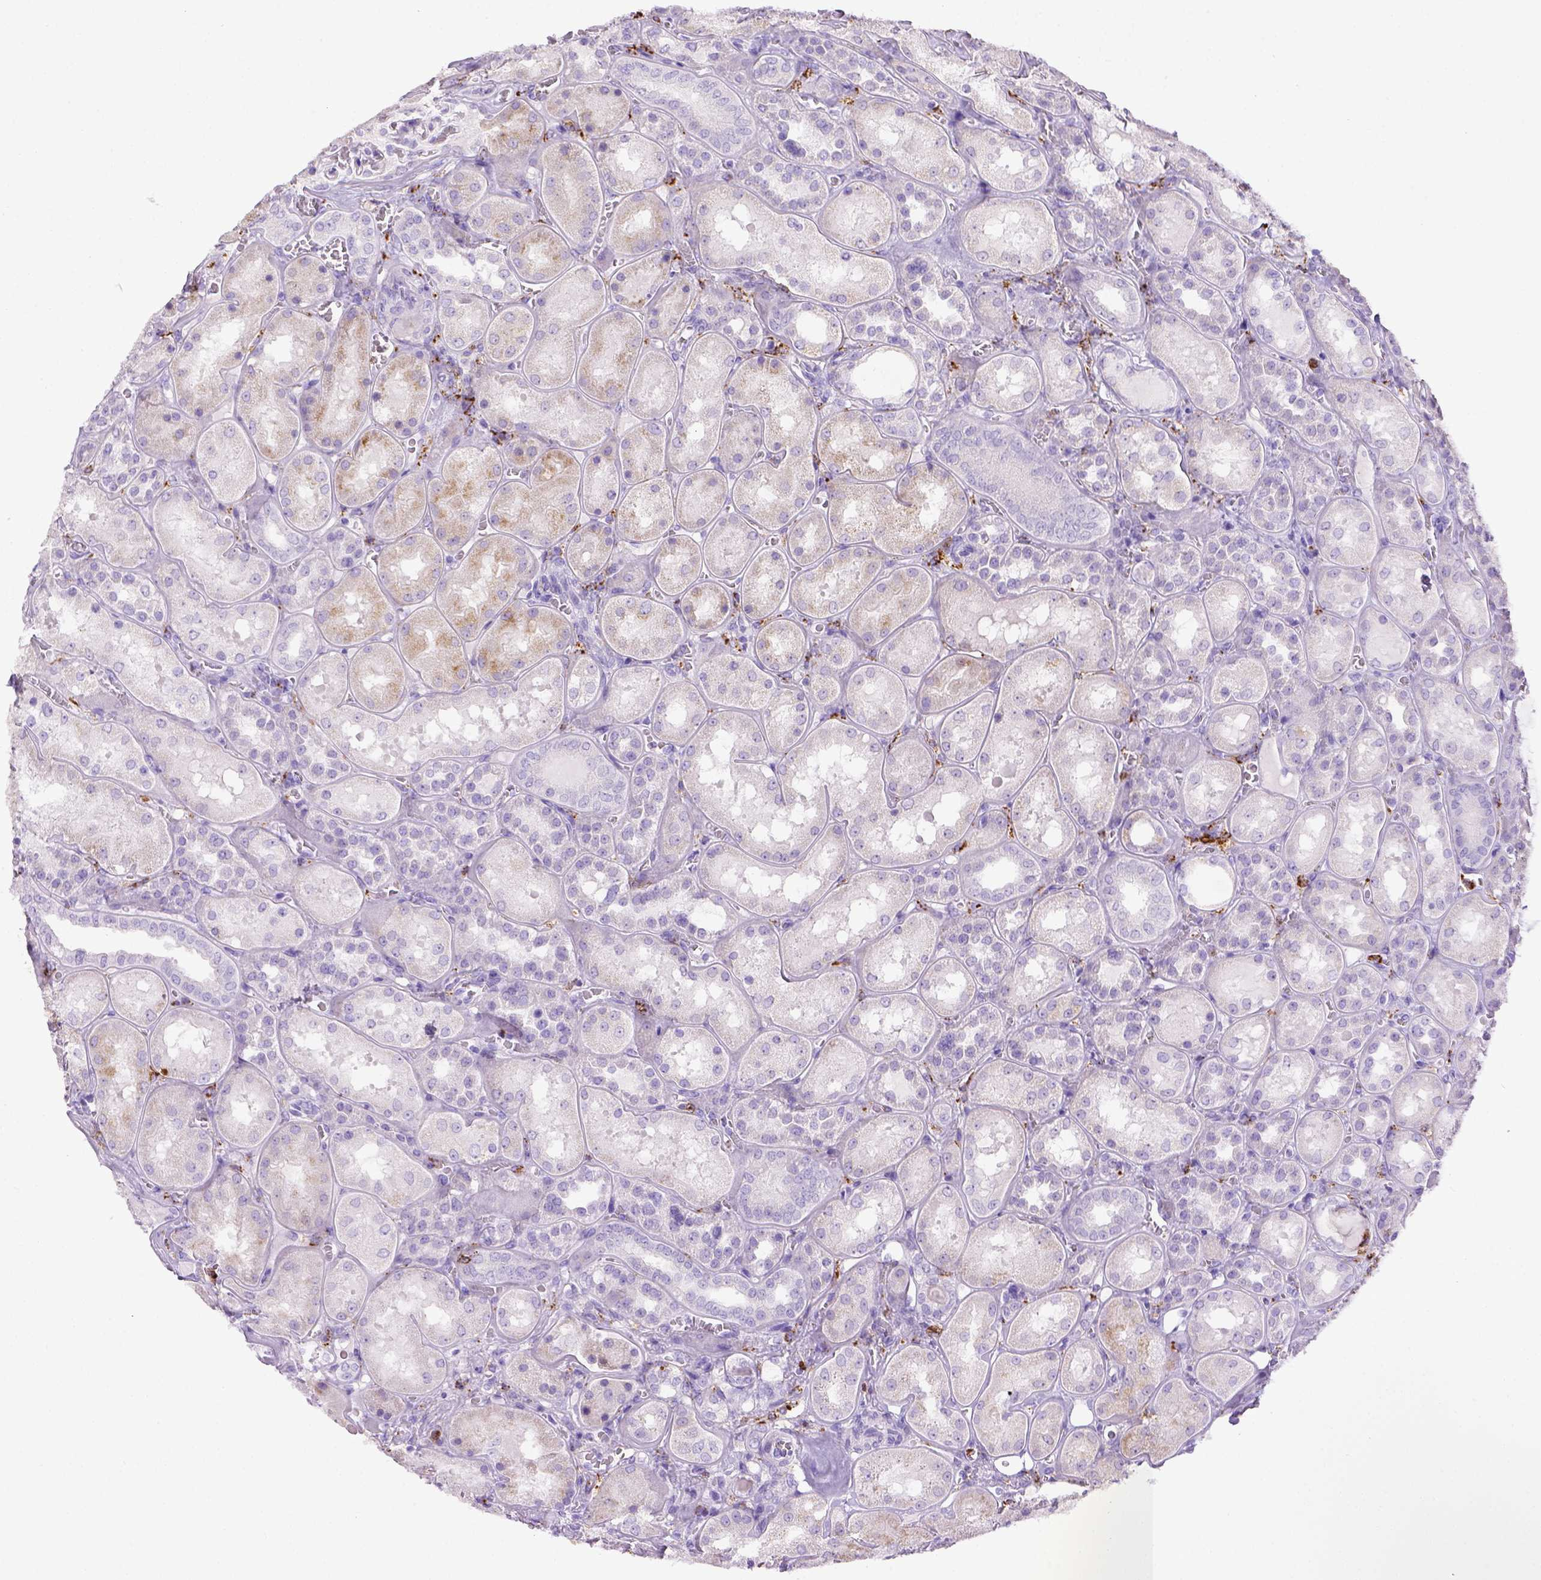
{"staining": {"intensity": "negative", "quantity": "none", "location": "none"}, "tissue": "kidney", "cell_type": "Cells in glomeruli", "image_type": "normal", "snomed": [{"axis": "morphology", "description": "Normal tissue, NOS"}, {"axis": "topography", "description": "Kidney"}], "caption": "Image shows no protein expression in cells in glomeruli of unremarkable kidney.", "gene": "CD68", "patient": {"sex": "male", "age": 73}}